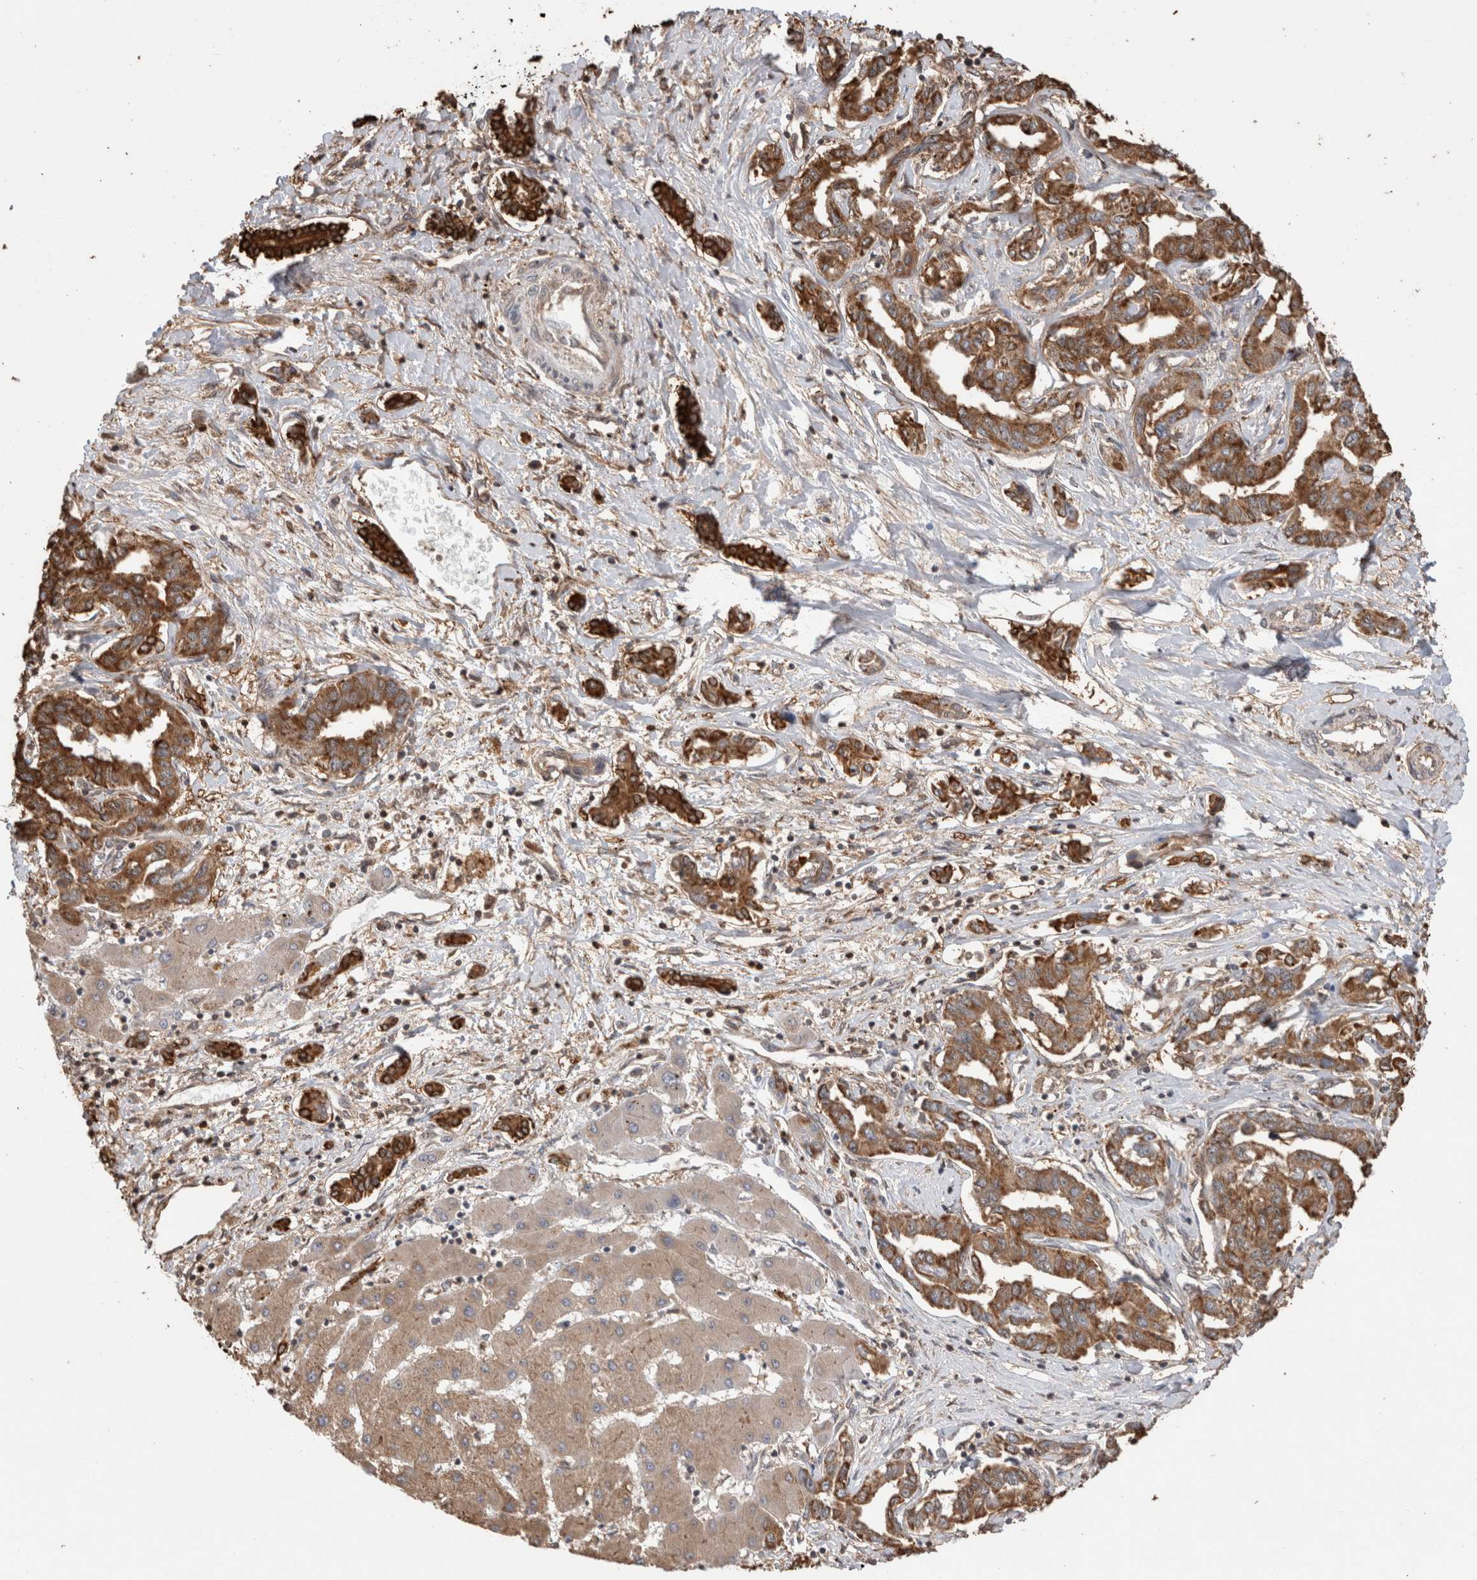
{"staining": {"intensity": "strong", "quantity": ">75%", "location": "cytoplasmic/membranous"}, "tissue": "liver cancer", "cell_type": "Tumor cells", "image_type": "cancer", "snomed": [{"axis": "morphology", "description": "Cholangiocarcinoma"}, {"axis": "topography", "description": "Liver"}], "caption": "About >75% of tumor cells in cholangiocarcinoma (liver) exhibit strong cytoplasmic/membranous protein staining as visualized by brown immunohistochemical staining.", "gene": "TRIM5", "patient": {"sex": "male", "age": 59}}